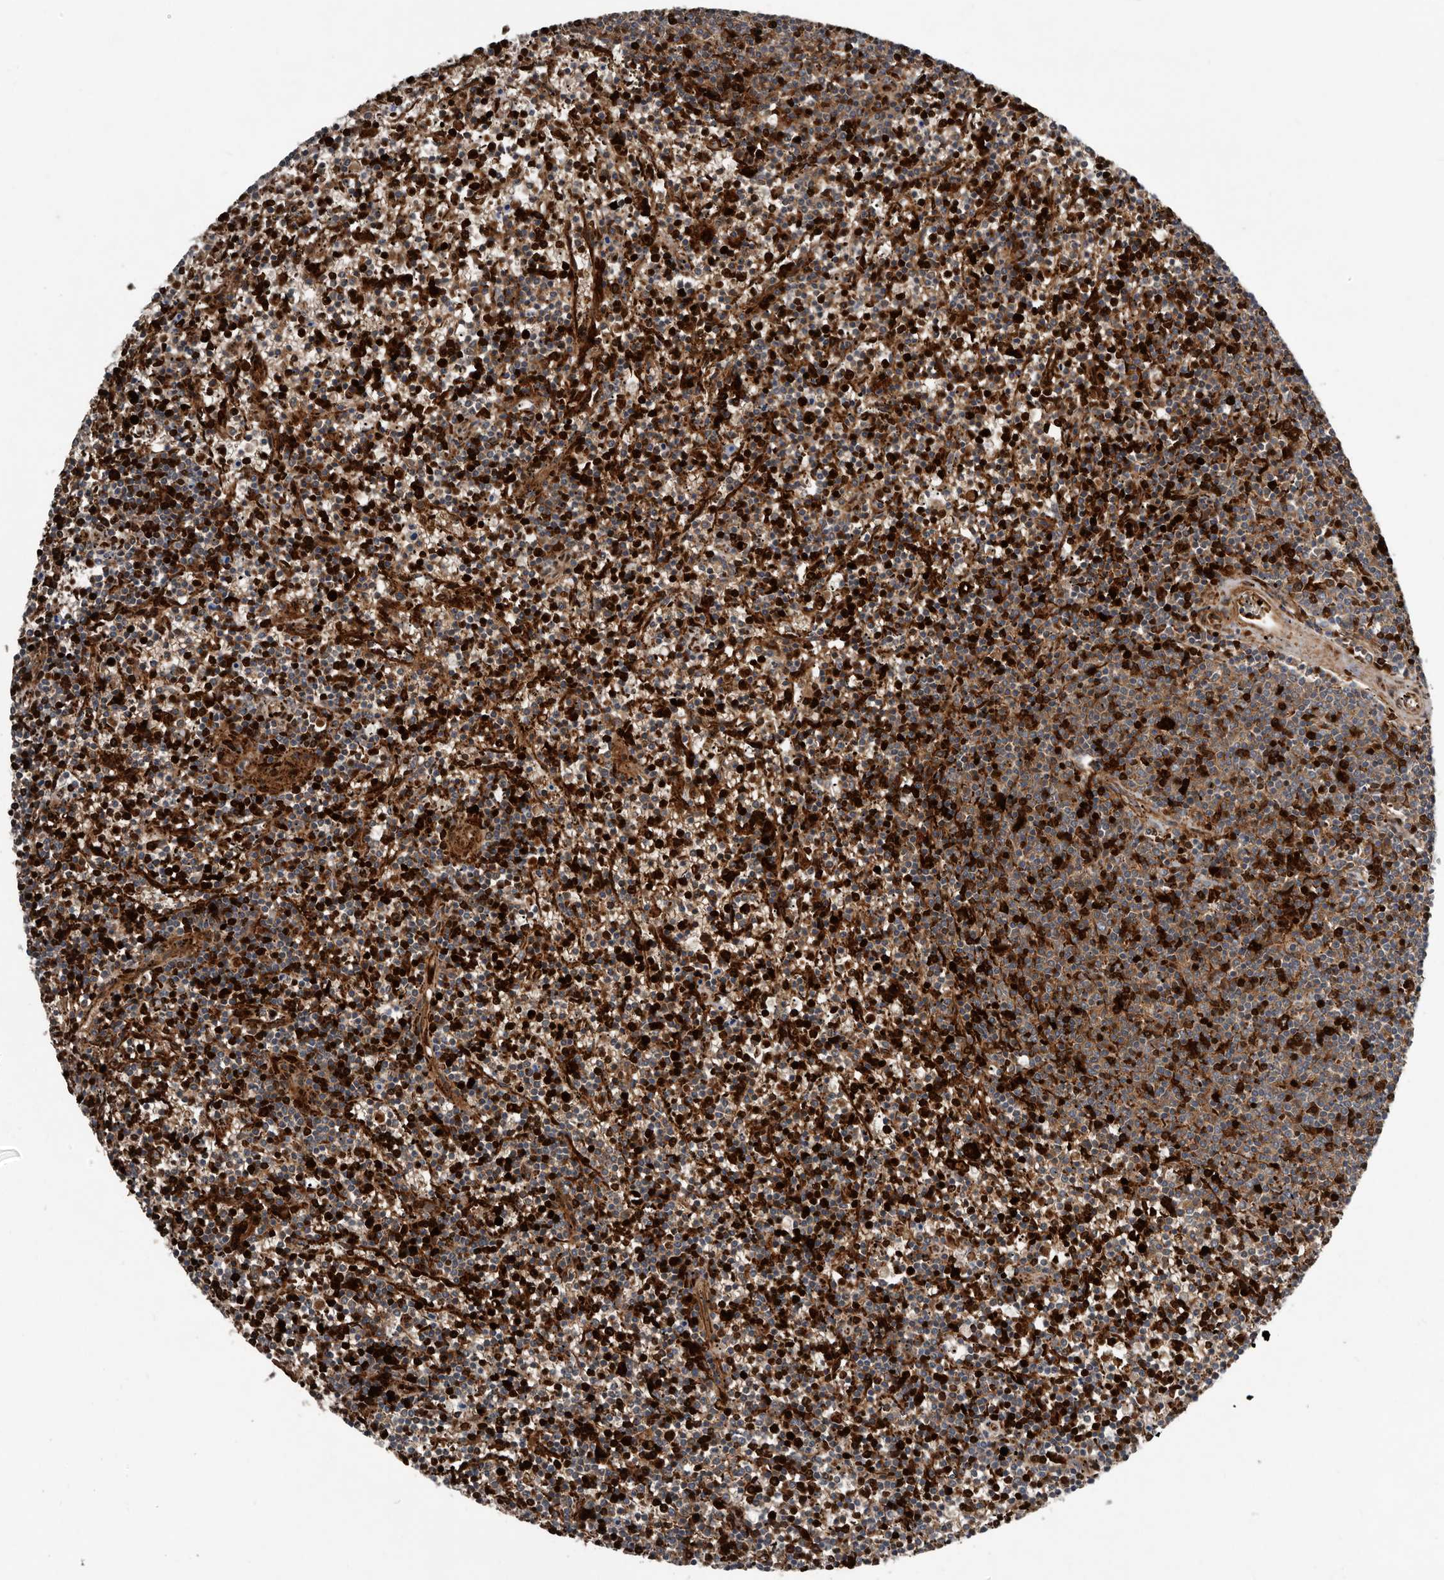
{"staining": {"intensity": "strong", "quantity": "25%-75%", "location": "cytoplasmic/membranous"}, "tissue": "lymphoma", "cell_type": "Tumor cells", "image_type": "cancer", "snomed": [{"axis": "morphology", "description": "Malignant lymphoma, non-Hodgkin's type, Low grade"}, {"axis": "topography", "description": "Spleen"}], "caption": "Lymphoma tissue shows strong cytoplasmic/membranous expression in about 25%-75% of tumor cells, visualized by immunohistochemistry.", "gene": "FBXO31", "patient": {"sex": "female", "age": 50}}